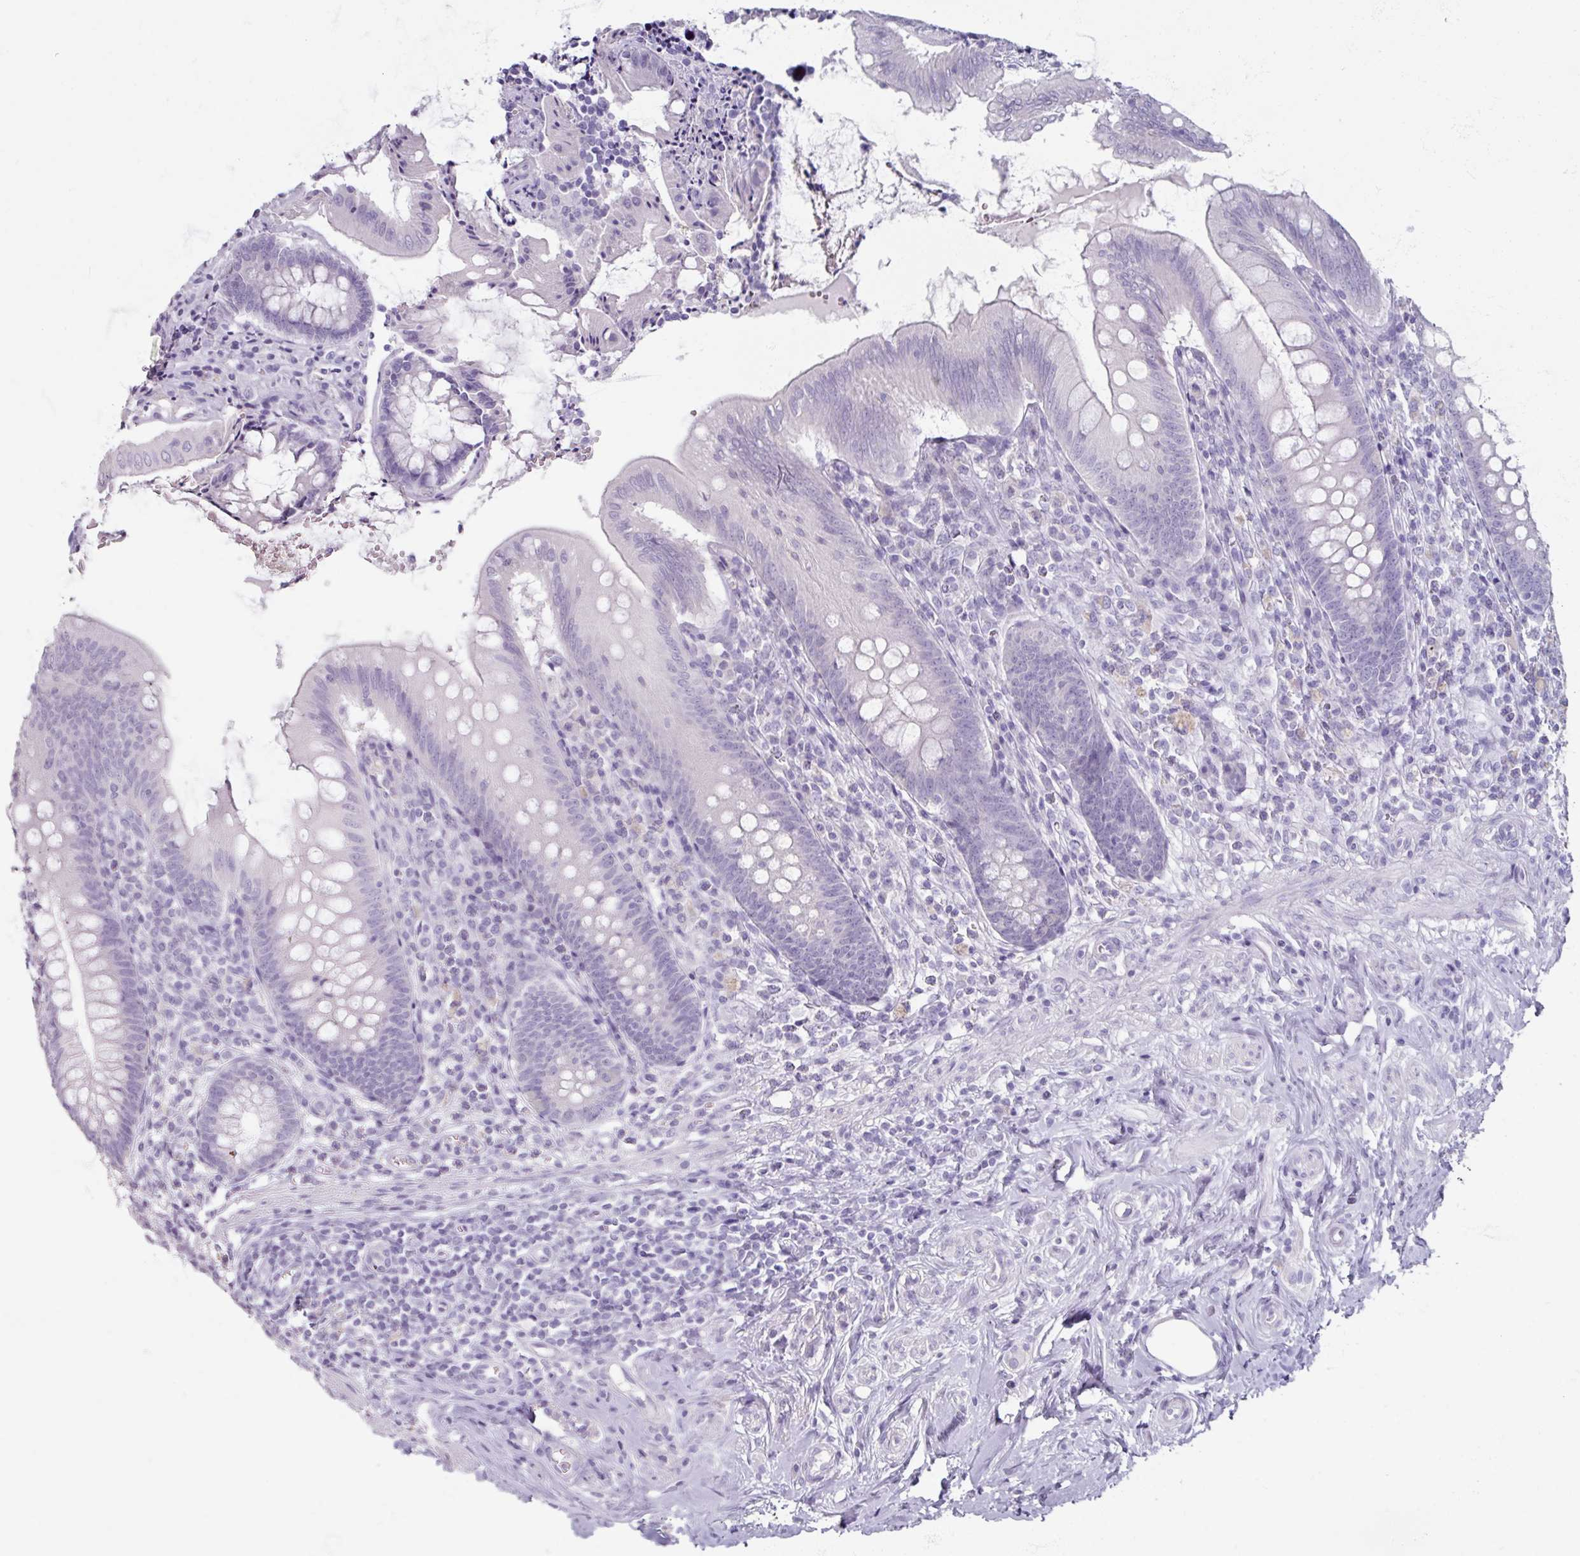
{"staining": {"intensity": "negative", "quantity": "none", "location": "none"}, "tissue": "appendix", "cell_type": "Glandular cells", "image_type": "normal", "snomed": [{"axis": "morphology", "description": "Normal tissue, NOS"}, {"axis": "topography", "description": "Appendix"}], "caption": "Protein analysis of normal appendix demonstrates no significant staining in glandular cells. (Brightfield microscopy of DAB (3,3'-diaminobenzidine) immunohistochemistry at high magnification).", "gene": "TG", "patient": {"sex": "female", "age": 51}}